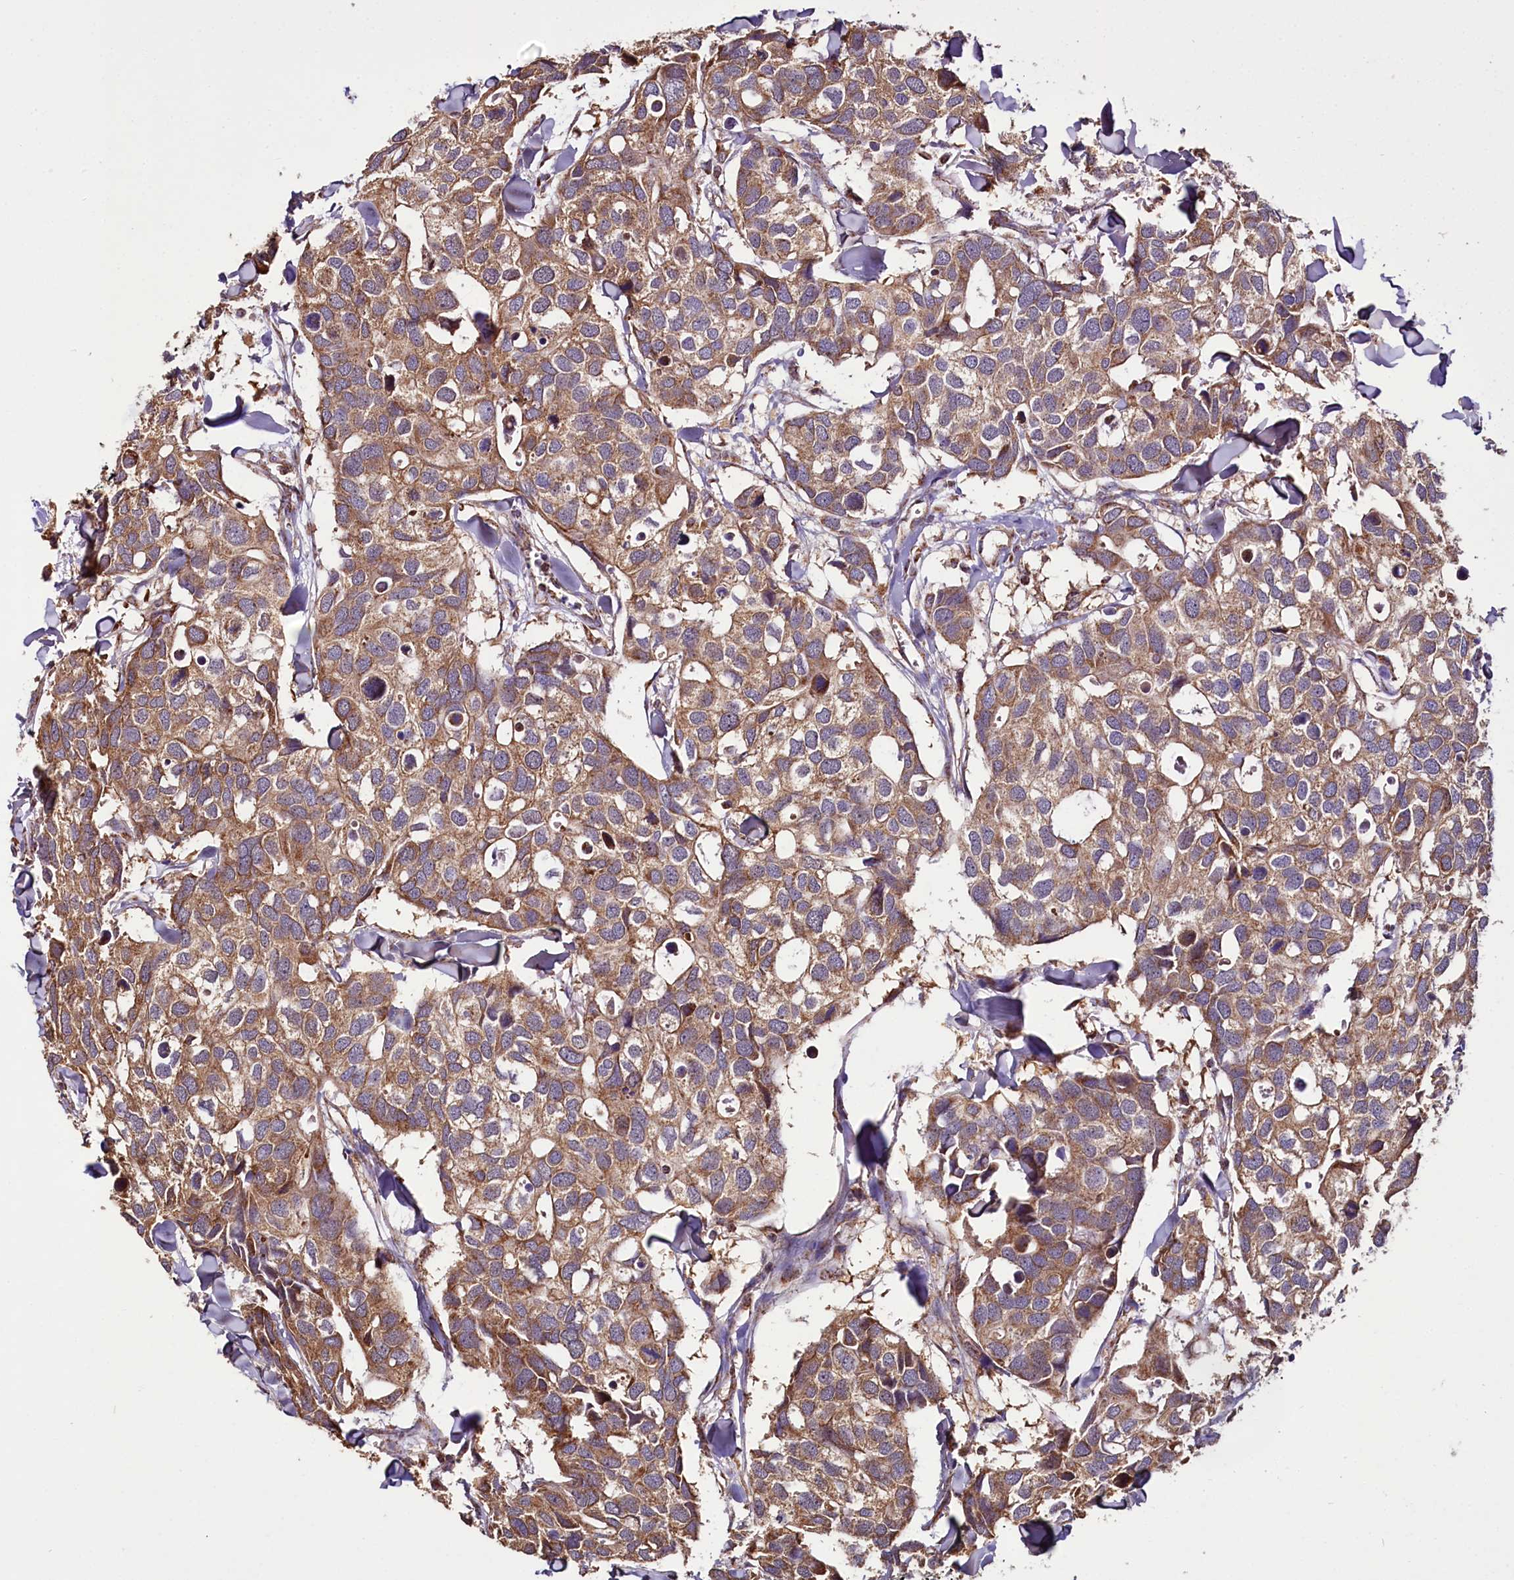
{"staining": {"intensity": "moderate", "quantity": ">75%", "location": "cytoplasmic/membranous"}, "tissue": "breast cancer", "cell_type": "Tumor cells", "image_type": "cancer", "snomed": [{"axis": "morphology", "description": "Duct carcinoma"}, {"axis": "topography", "description": "Breast"}], "caption": "Approximately >75% of tumor cells in invasive ductal carcinoma (breast) demonstrate moderate cytoplasmic/membranous protein positivity as visualized by brown immunohistochemical staining.", "gene": "NUDT15", "patient": {"sex": "female", "age": 83}}